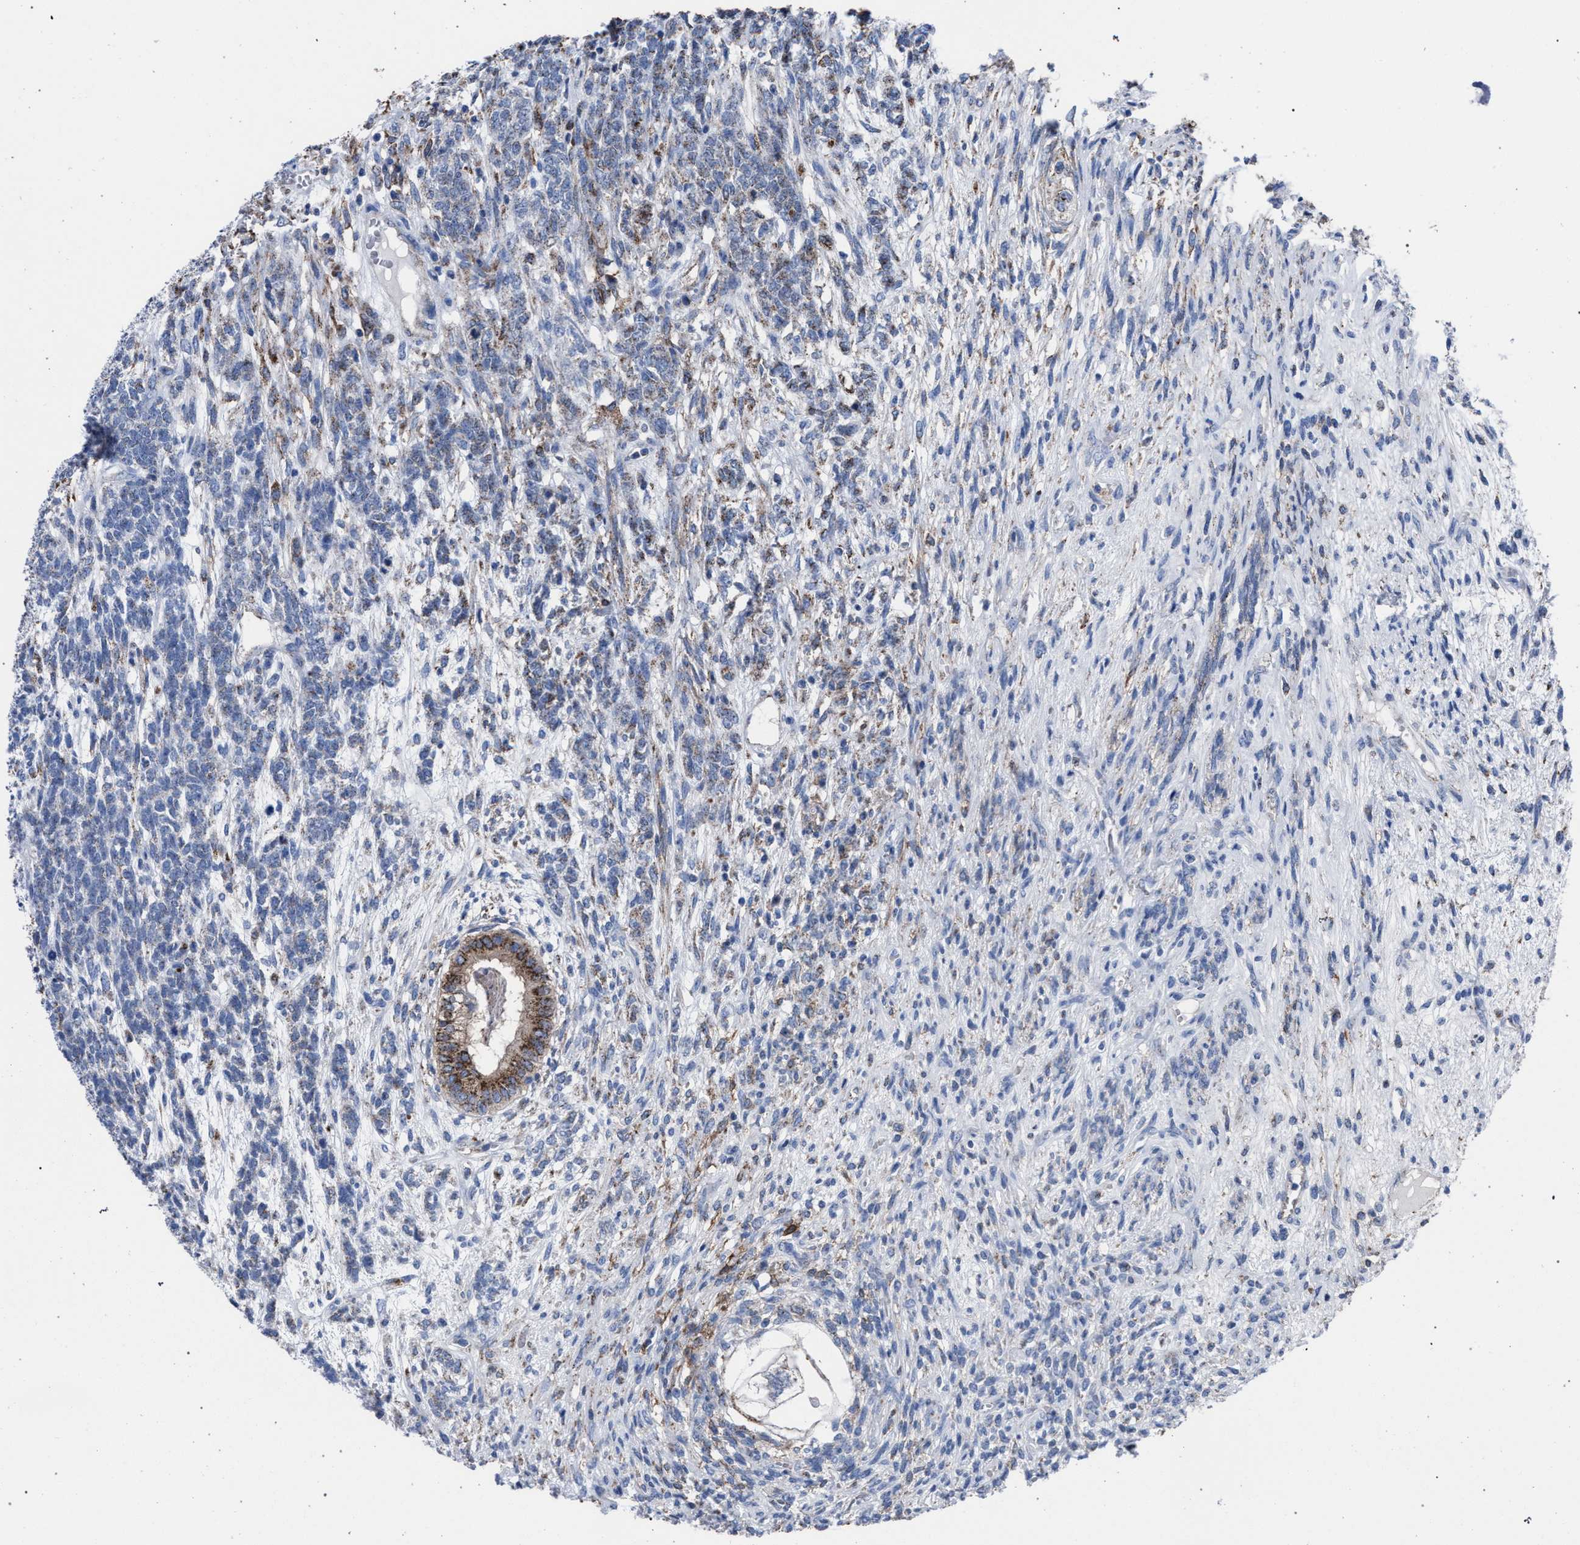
{"staining": {"intensity": "weak", "quantity": "<25%", "location": "cytoplasmic/membranous"}, "tissue": "testis cancer", "cell_type": "Tumor cells", "image_type": "cancer", "snomed": [{"axis": "morphology", "description": "Seminoma, NOS"}, {"axis": "topography", "description": "Testis"}], "caption": "An immunohistochemistry photomicrograph of testis seminoma is shown. There is no staining in tumor cells of testis seminoma.", "gene": "HSD17B4", "patient": {"sex": "male", "age": 28}}